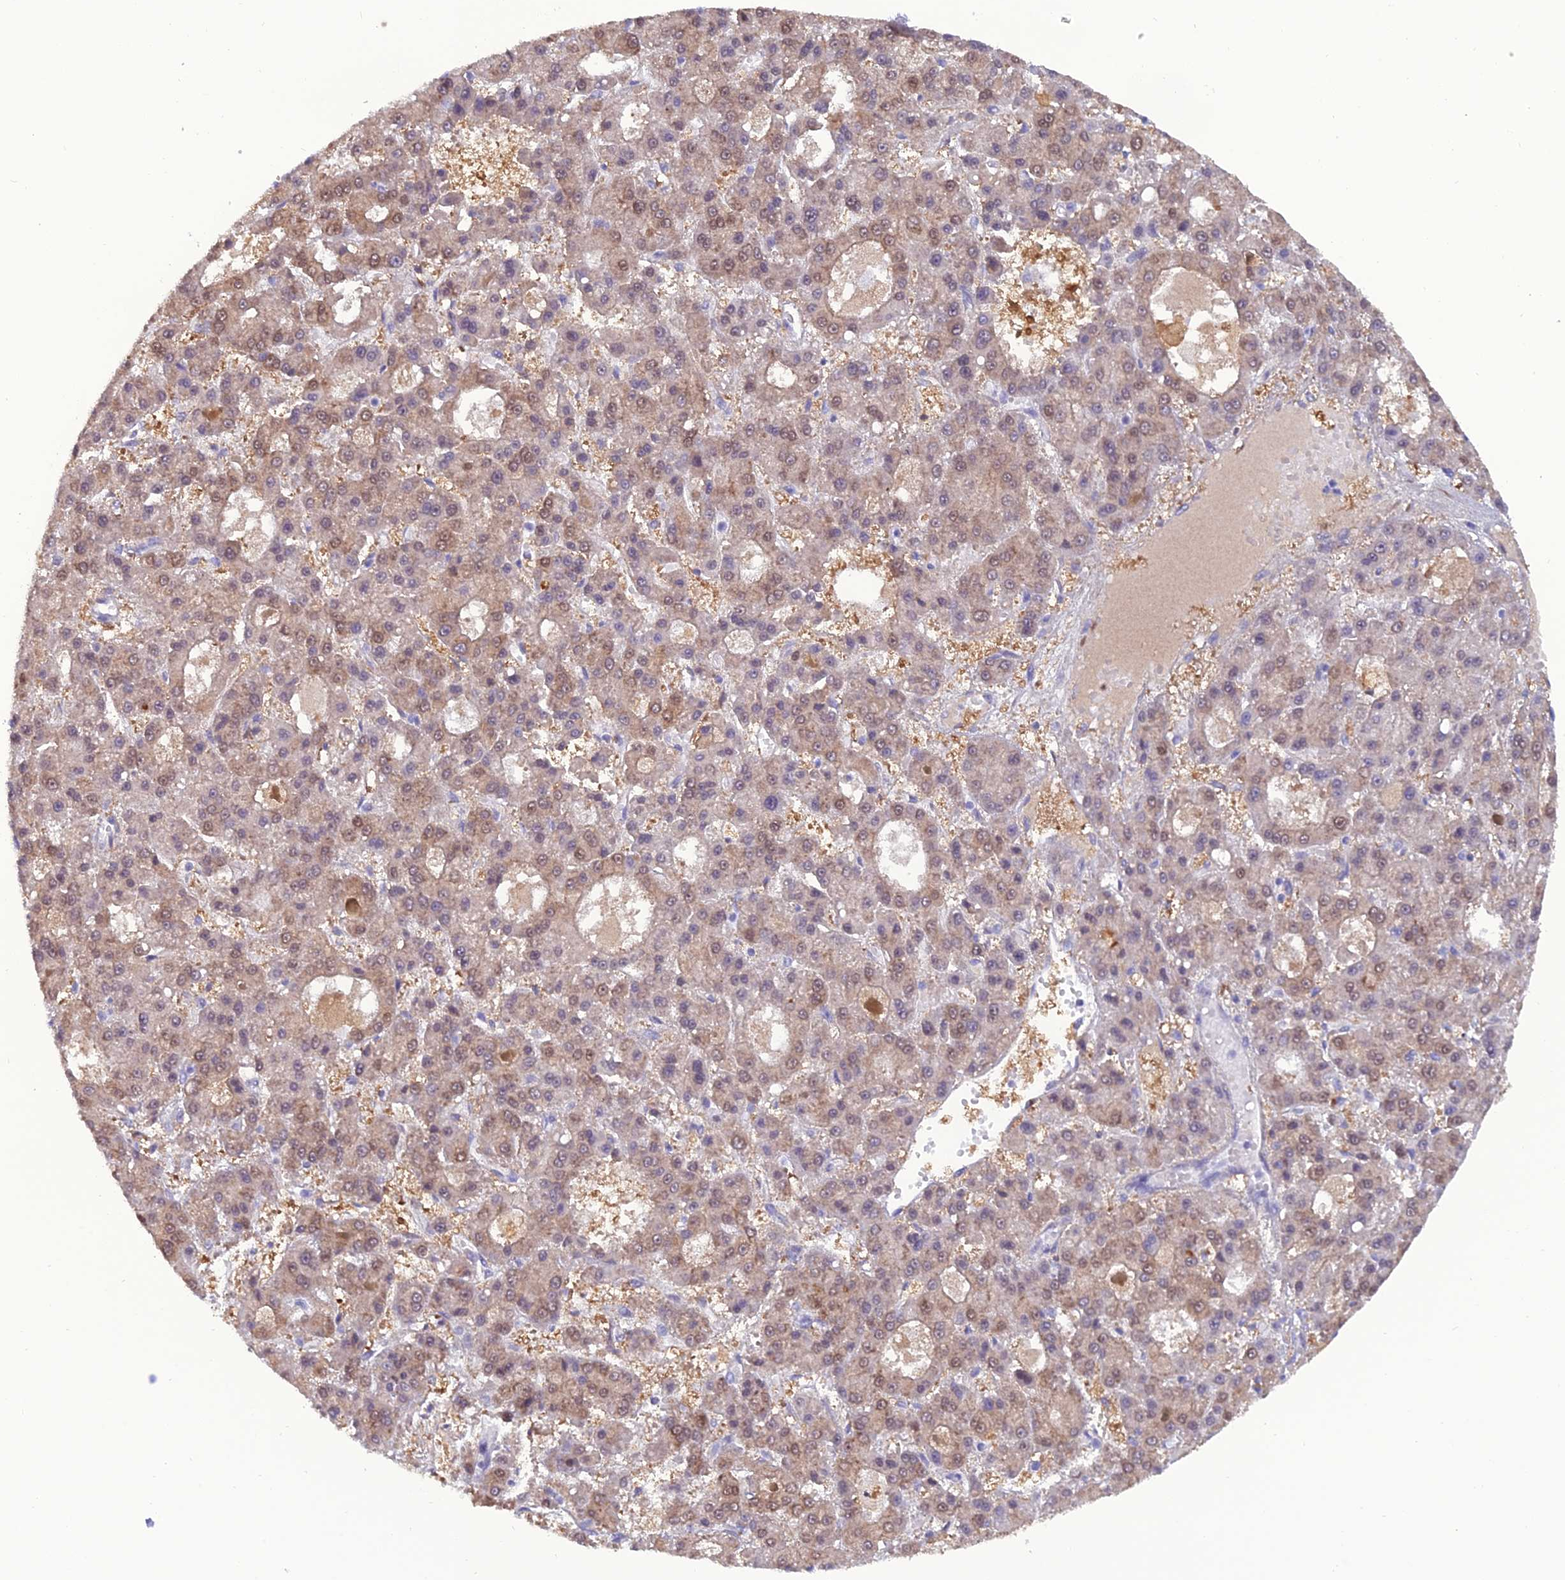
{"staining": {"intensity": "weak", "quantity": ">75%", "location": "cytoplasmic/membranous,nuclear"}, "tissue": "liver cancer", "cell_type": "Tumor cells", "image_type": "cancer", "snomed": [{"axis": "morphology", "description": "Carcinoma, Hepatocellular, NOS"}, {"axis": "topography", "description": "Liver"}], "caption": "This histopathology image shows IHC staining of human liver hepatocellular carcinoma, with low weak cytoplasmic/membranous and nuclear expression in about >75% of tumor cells.", "gene": "GNPNAT1", "patient": {"sex": "male", "age": 70}}